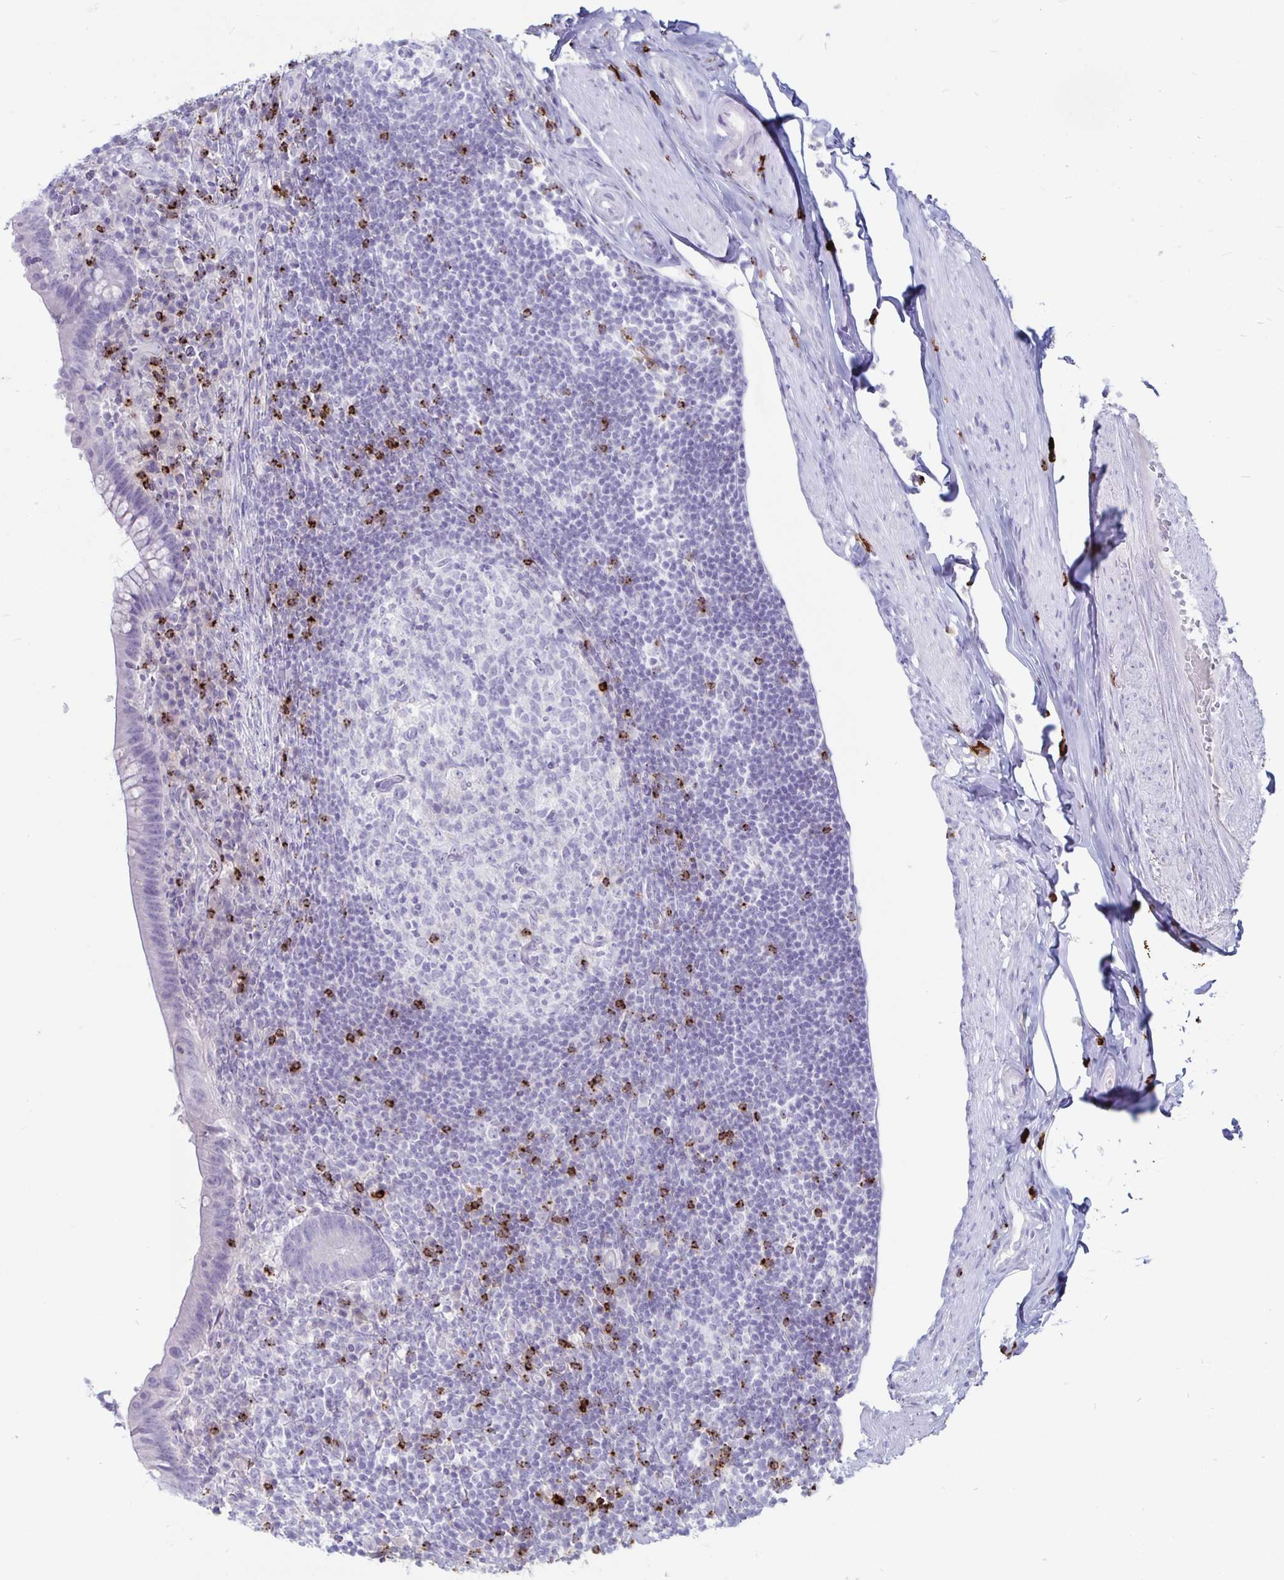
{"staining": {"intensity": "negative", "quantity": "none", "location": "none"}, "tissue": "appendix", "cell_type": "Glandular cells", "image_type": "normal", "snomed": [{"axis": "morphology", "description": "Normal tissue, NOS"}, {"axis": "topography", "description": "Appendix"}], "caption": "Glandular cells are negative for brown protein staining in benign appendix. (Stains: DAB (3,3'-diaminobenzidine) IHC with hematoxylin counter stain, Microscopy: brightfield microscopy at high magnification).", "gene": "GZMK", "patient": {"sex": "female", "age": 56}}